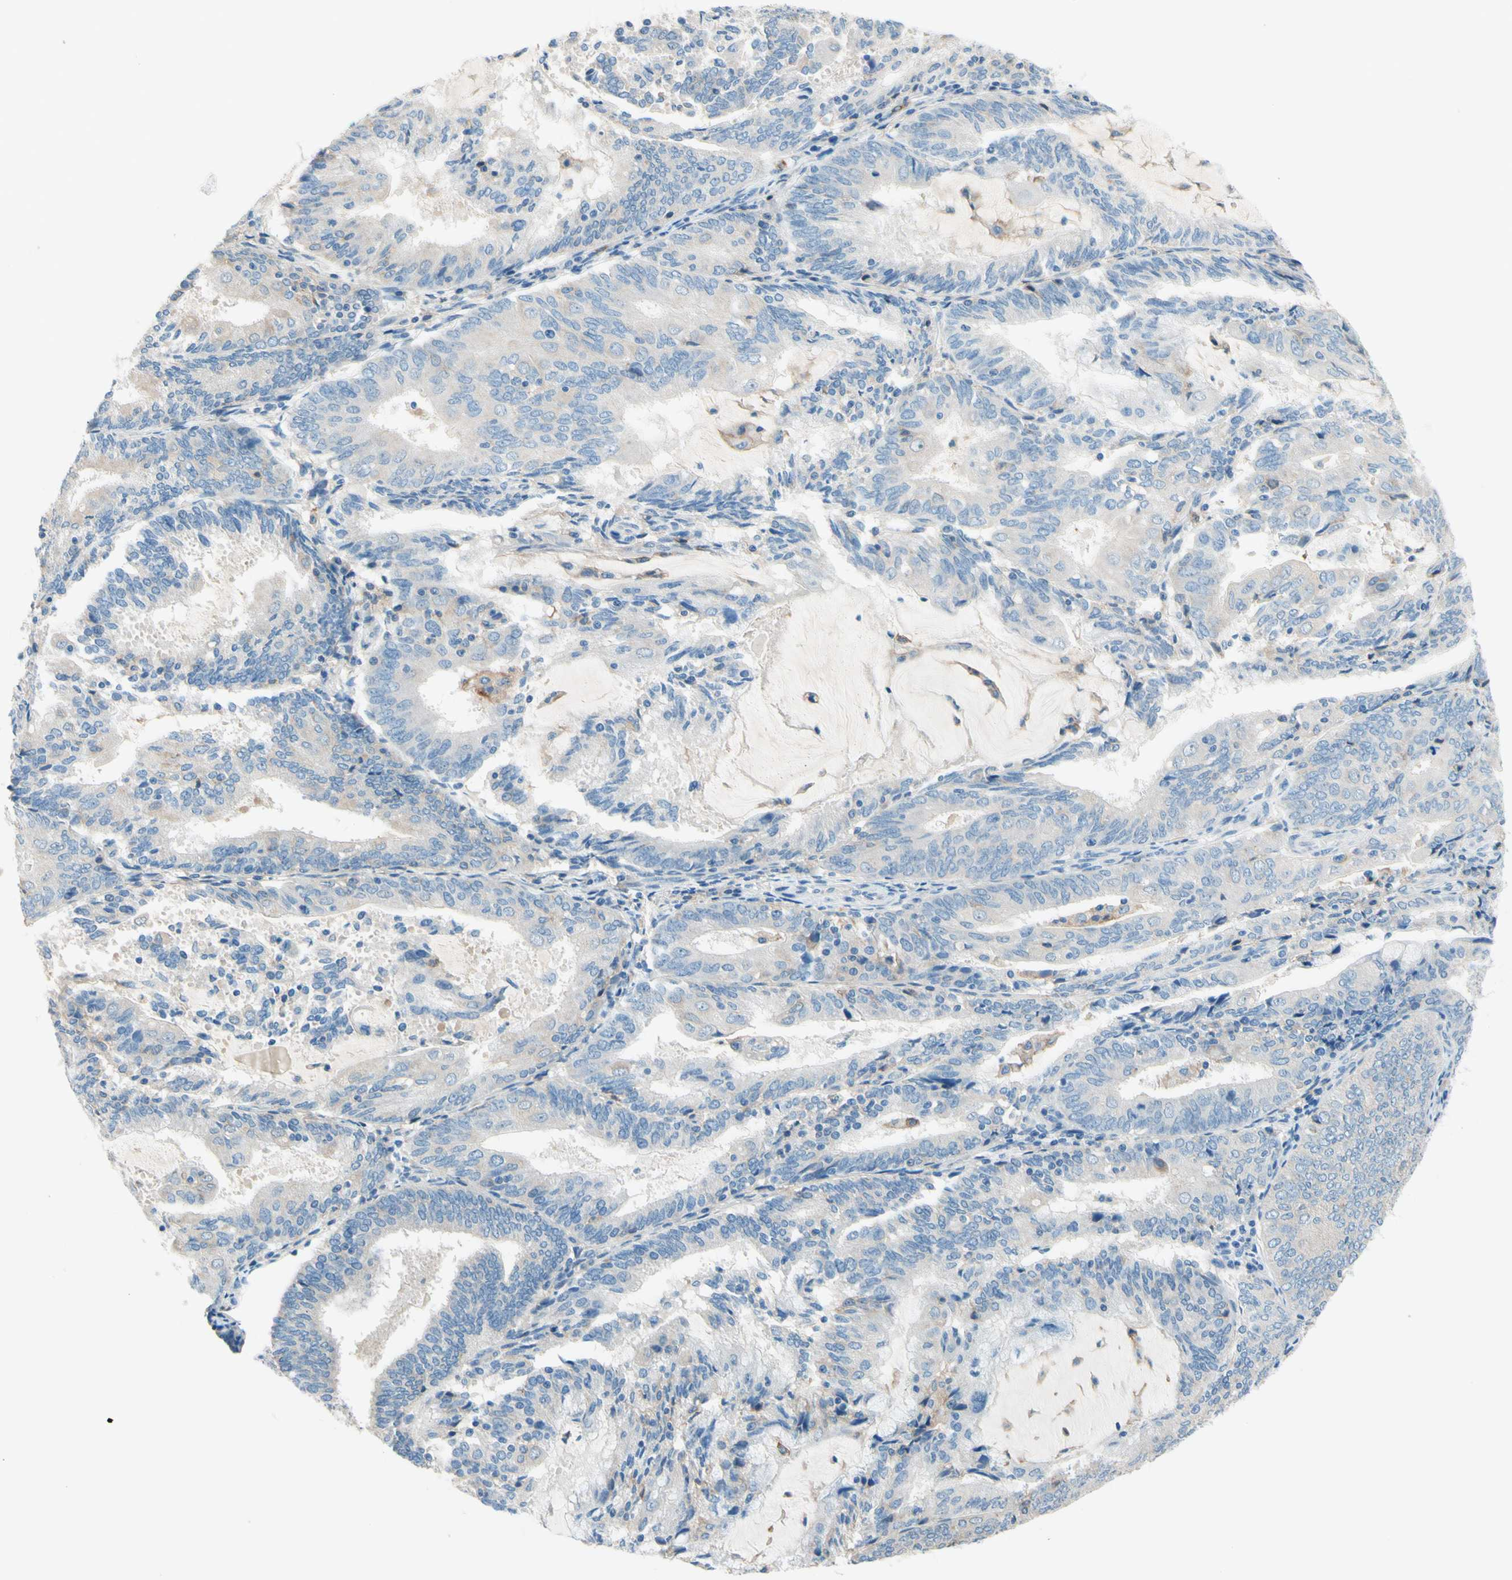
{"staining": {"intensity": "weak", "quantity": "<25%", "location": "cytoplasmic/membranous"}, "tissue": "endometrial cancer", "cell_type": "Tumor cells", "image_type": "cancer", "snomed": [{"axis": "morphology", "description": "Adenocarcinoma, NOS"}, {"axis": "topography", "description": "Endometrium"}], "caption": "Photomicrograph shows no significant protein staining in tumor cells of endometrial cancer (adenocarcinoma).", "gene": "SIGLEC9", "patient": {"sex": "female", "age": 81}}